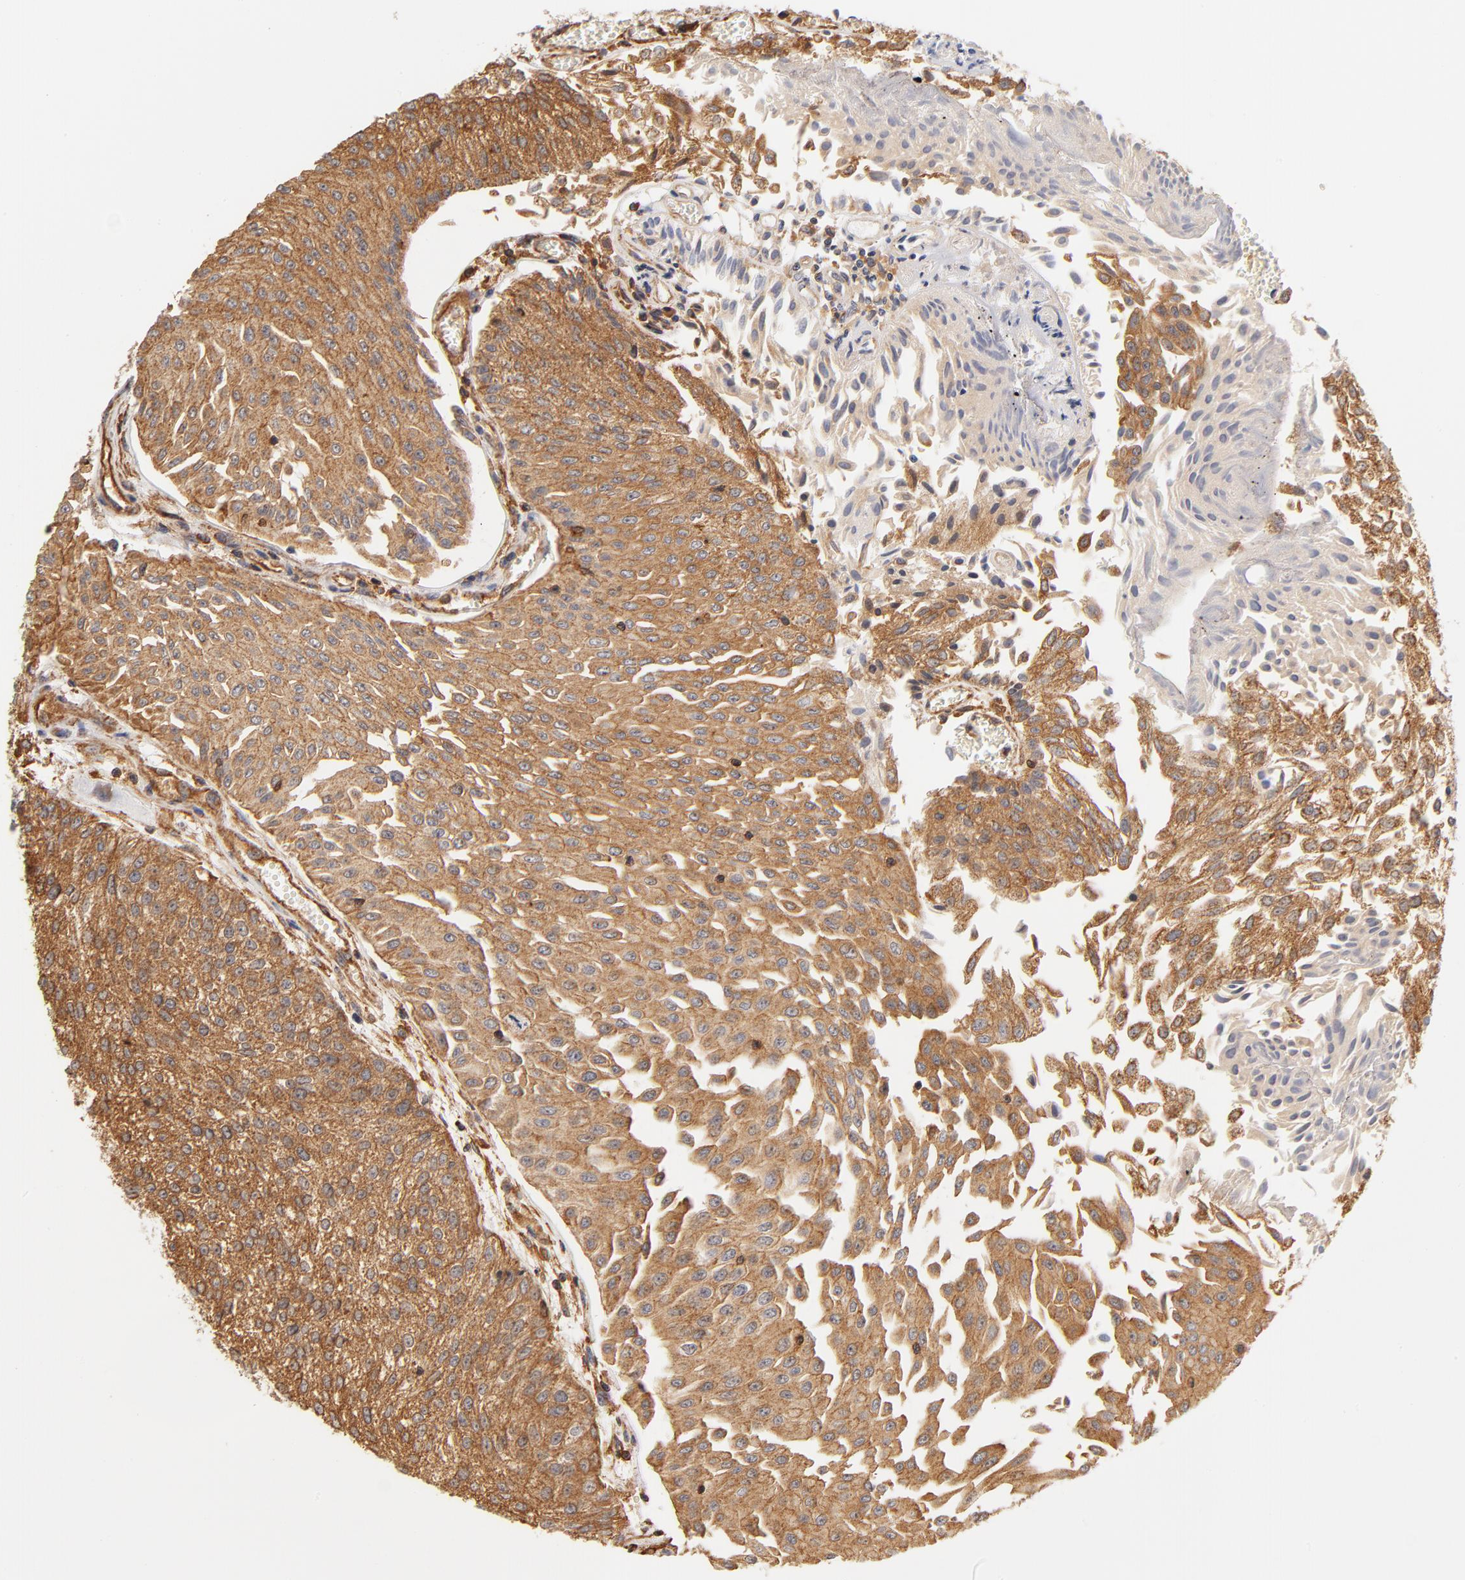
{"staining": {"intensity": "moderate", "quantity": ">75%", "location": "cytoplasmic/membranous"}, "tissue": "urothelial cancer", "cell_type": "Tumor cells", "image_type": "cancer", "snomed": [{"axis": "morphology", "description": "Urothelial carcinoma, Low grade"}, {"axis": "topography", "description": "Urinary bladder"}], "caption": "DAB immunohistochemical staining of human low-grade urothelial carcinoma demonstrates moderate cytoplasmic/membranous protein positivity in approximately >75% of tumor cells.", "gene": "FCMR", "patient": {"sex": "male", "age": 86}}